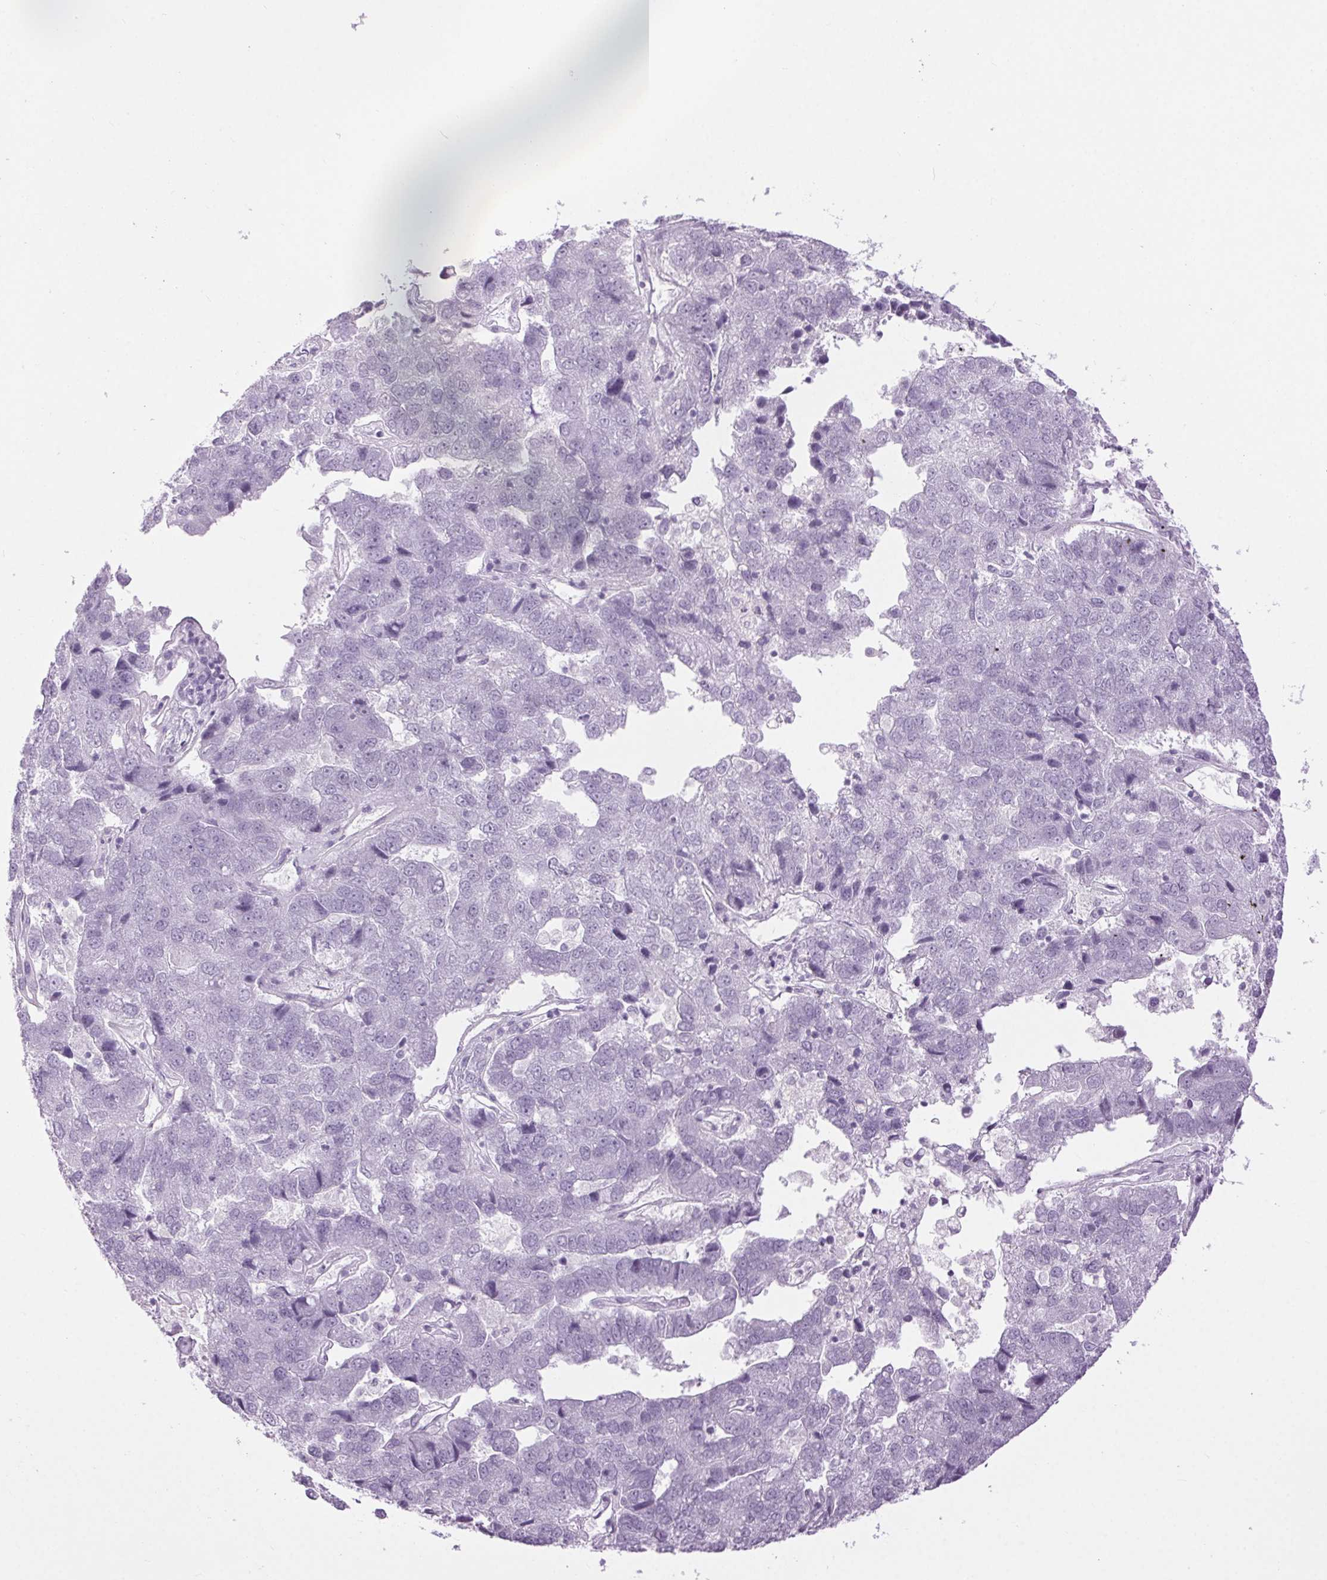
{"staining": {"intensity": "negative", "quantity": "none", "location": "none"}, "tissue": "pancreatic cancer", "cell_type": "Tumor cells", "image_type": "cancer", "snomed": [{"axis": "morphology", "description": "Adenocarcinoma, NOS"}, {"axis": "topography", "description": "Pancreas"}], "caption": "Immunohistochemistry (IHC) of human pancreatic adenocarcinoma shows no expression in tumor cells. The staining was performed using DAB (3,3'-diaminobenzidine) to visualize the protein expression in brown, while the nuclei were stained in blue with hematoxylin (Magnification: 20x).", "gene": "BEND2", "patient": {"sex": "female", "age": 61}}